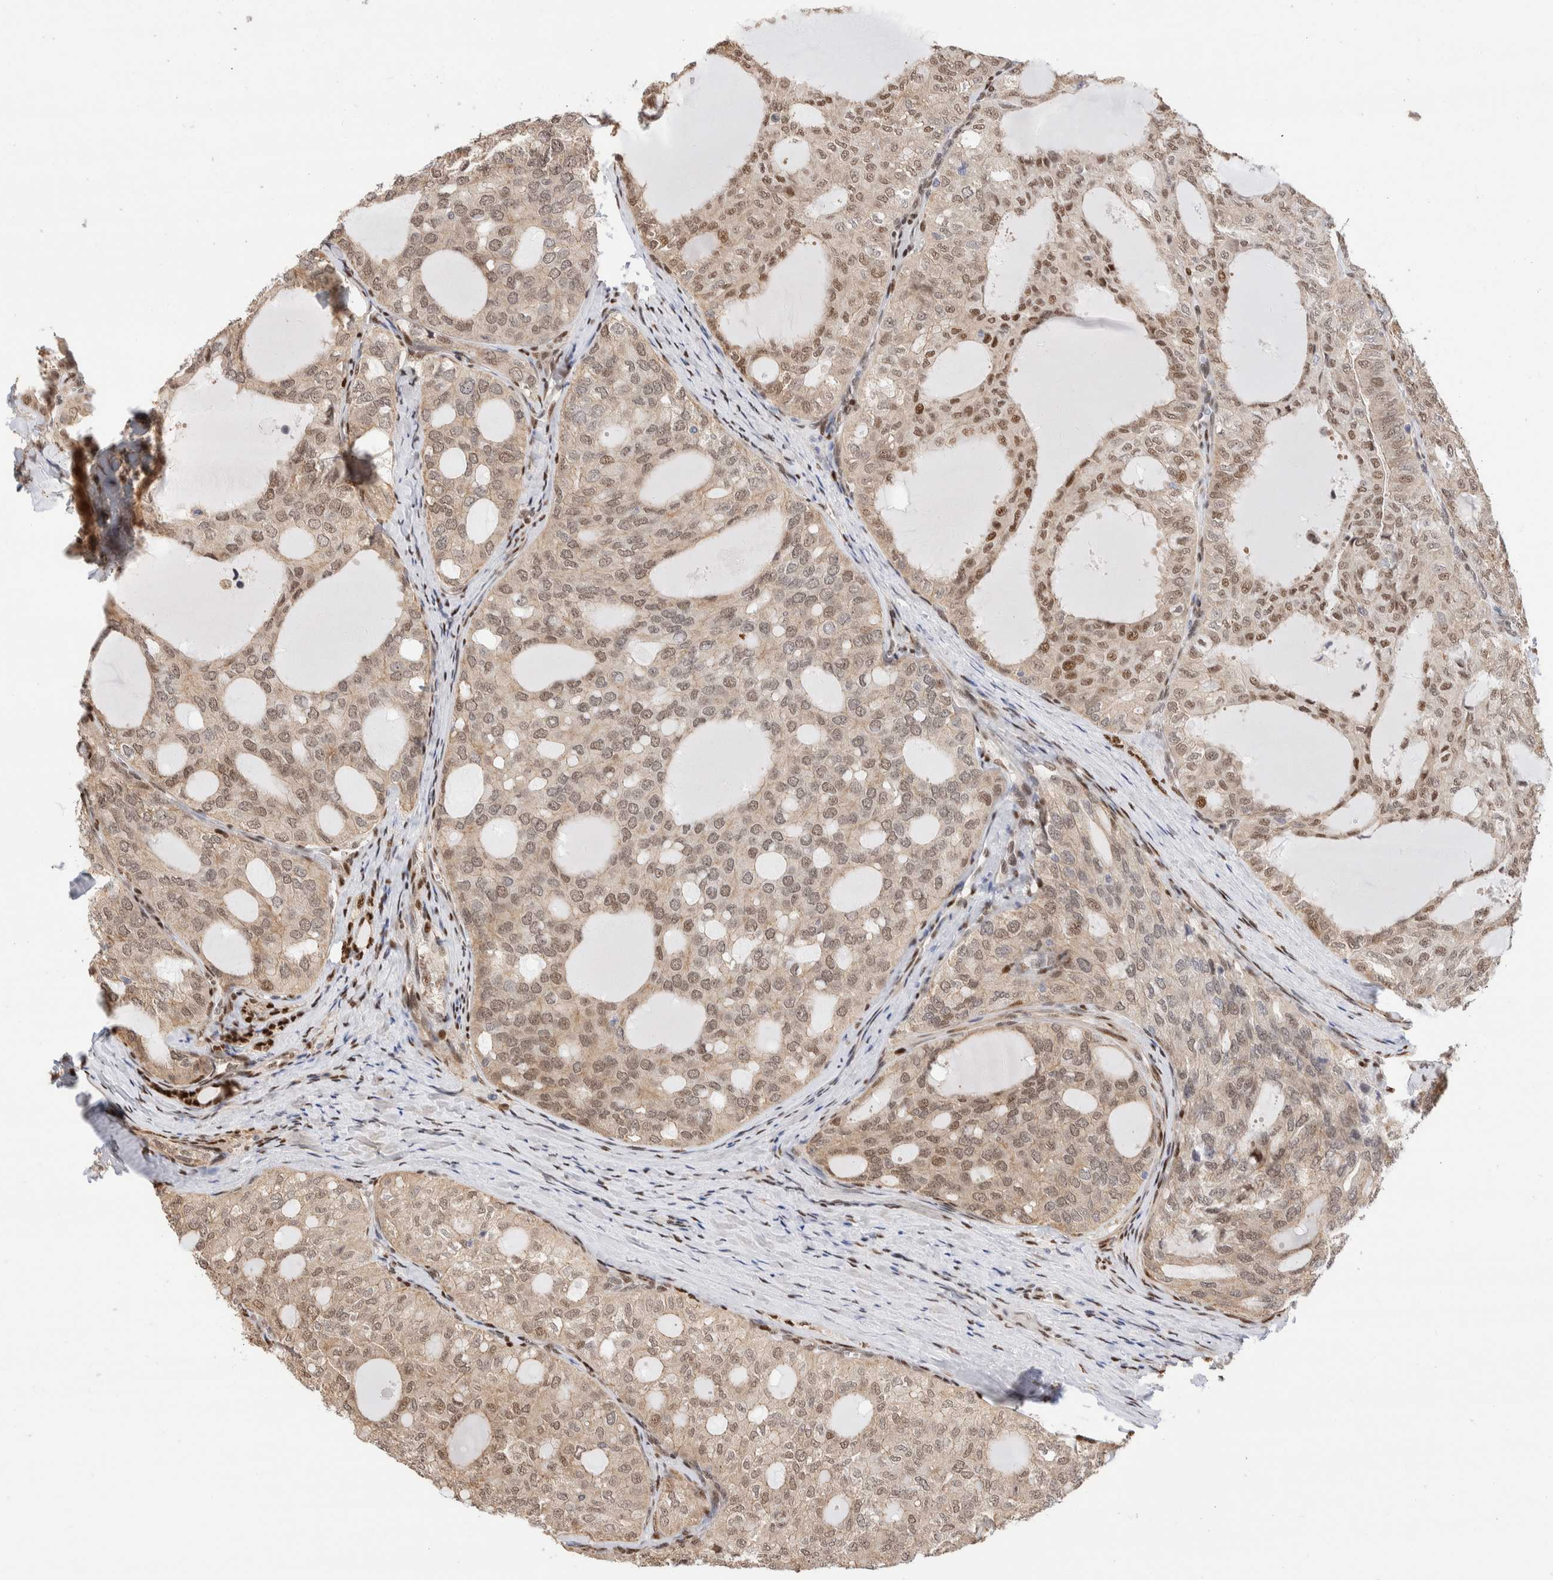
{"staining": {"intensity": "weak", "quantity": ">75%", "location": "cytoplasmic/membranous,nuclear"}, "tissue": "thyroid cancer", "cell_type": "Tumor cells", "image_type": "cancer", "snomed": [{"axis": "morphology", "description": "Follicular adenoma carcinoma, NOS"}, {"axis": "topography", "description": "Thyroid gland"}], "caption": "Weak cytoplasmic/membranous and nuclear expression is identified in about >75% of tumor cells in follicular adenoma carcinoma (thyroid).", "gene": "NSMAF", "patient": {"sex": "male", "age": 75}}